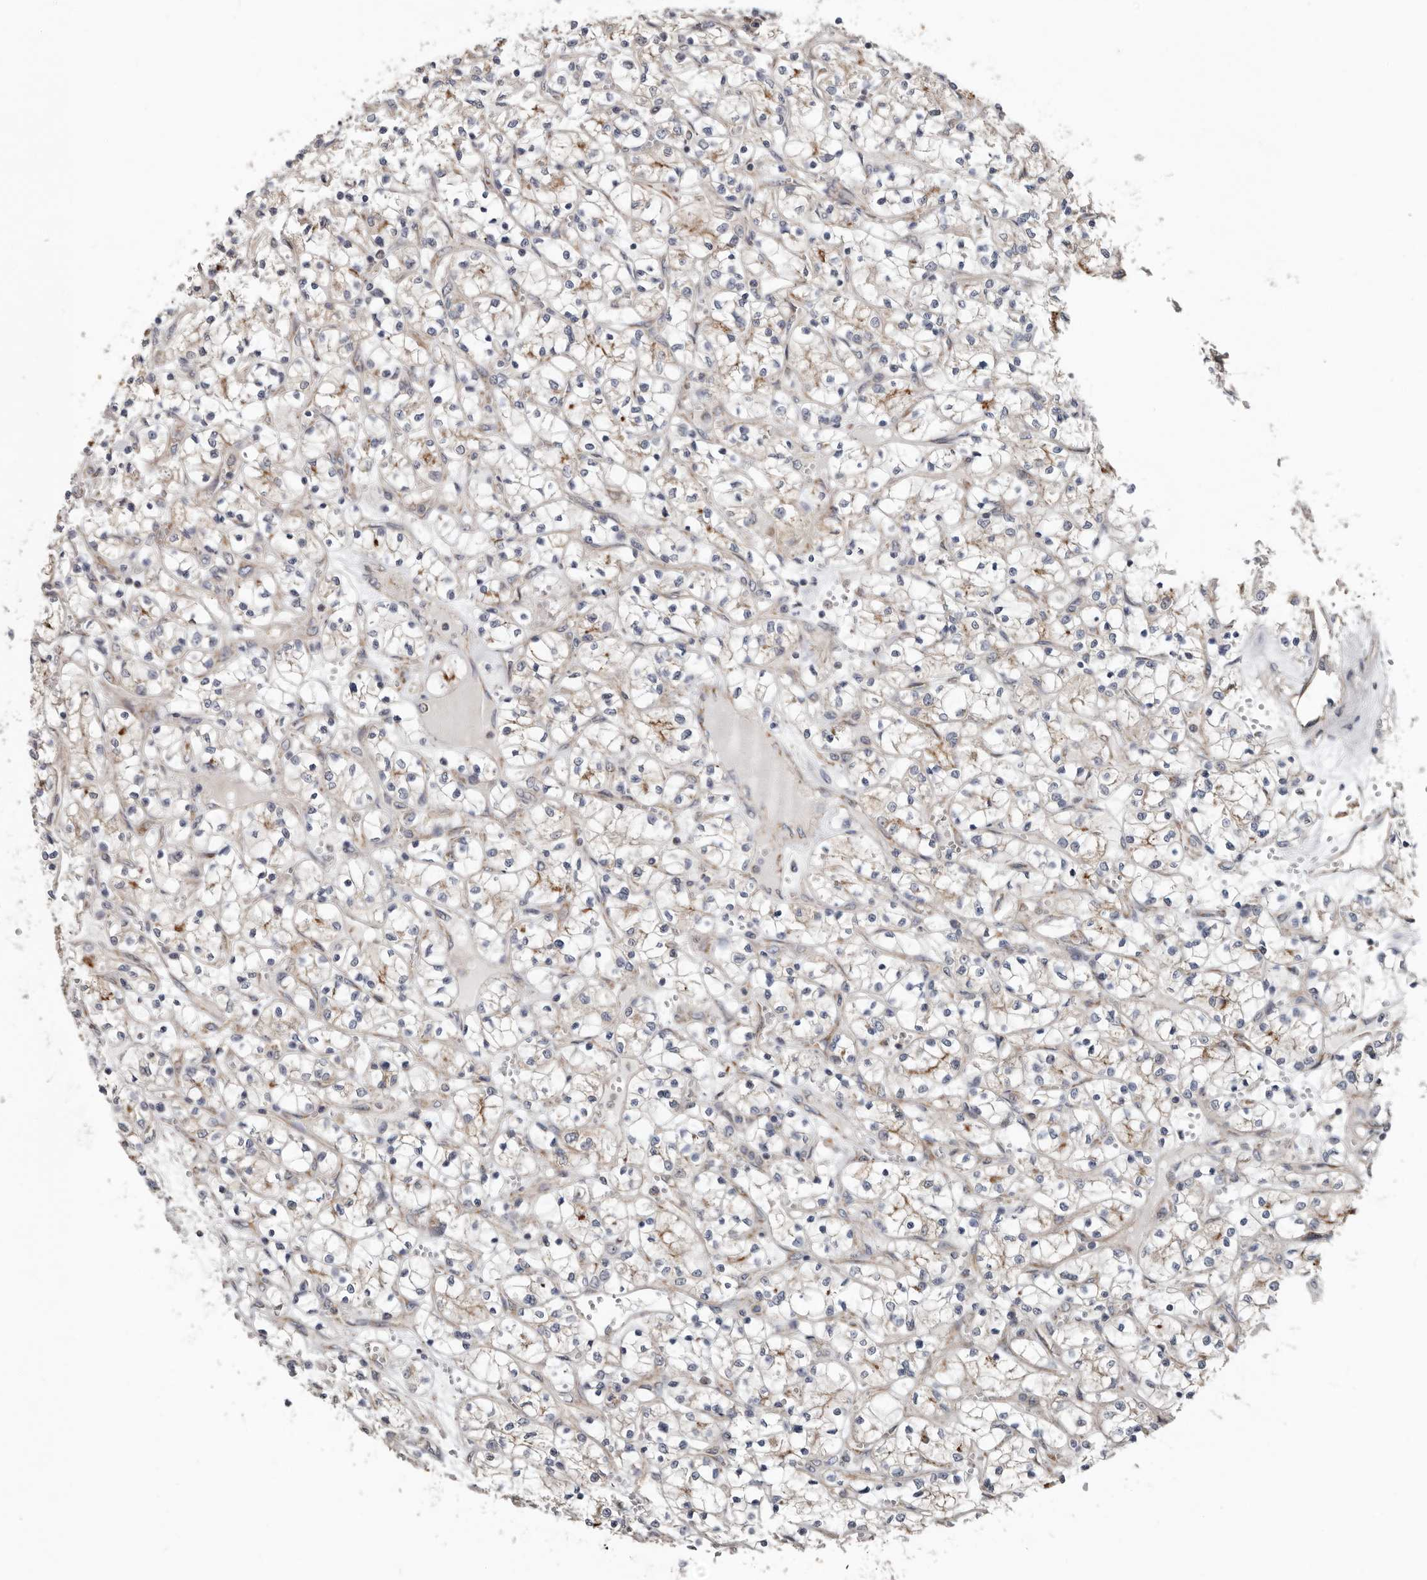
{"staining": {"intensity": "weak", "quantity": "<25%", "location": "cytoplasmic/membranous"}, "tissue": "renal cancer", "cell_type": "Tumor cells", "image_type": "cancer", "snomed": [{"axis": "morphology", "description": "Adenocarcinoma, NOS"}, {"axis": "topography", "description": "Kidney"}], "caption": "High power microscopy photomicrograph of an immunohistochemistry (IHC) photomicrograph of adenocarcinoma (renal), revealing no significant expression in tumor cells.", "gene": "MRPL18", "patient": {"sex": "female", "age": 69}}